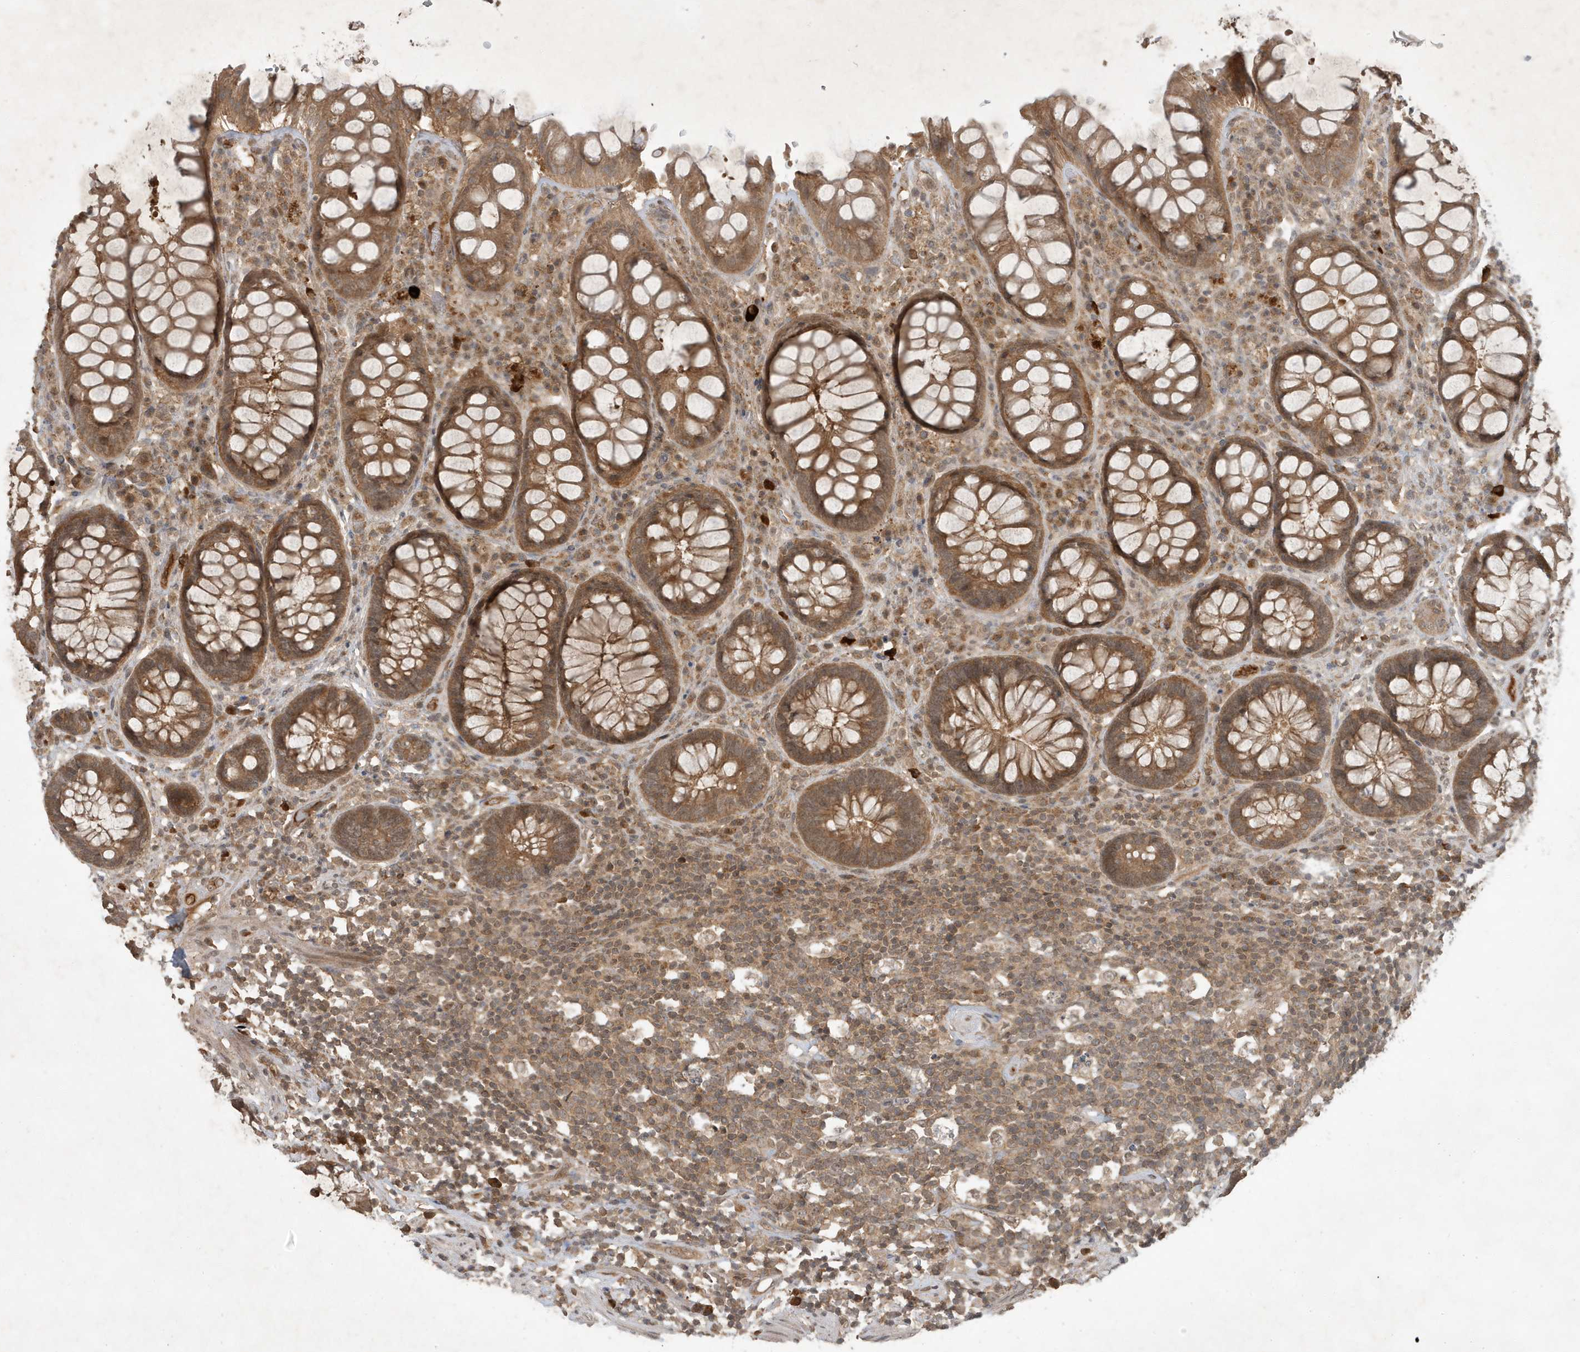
{"staining": {"intensity": "strong", "quantity": ">75%", "location": "cytoplasmic/membranous"}, "tissue": "rectum", "cell_type": "Glandular cells", "image_type": "normal", "snomed": [{"axis": "morphology", "description": "Normal tissue, NOS"}, {"axis": "topography", "description": "Rectum"}], "caption": "A high amount of strong cytoplasmic/membranous positivity is identified in approximately >75% of glandular cells in normal rectum. (IHC, brightfield microscopy, high magnification).", "gene": "ABCB9", "patient": {"sex": "male", "age": 64}}